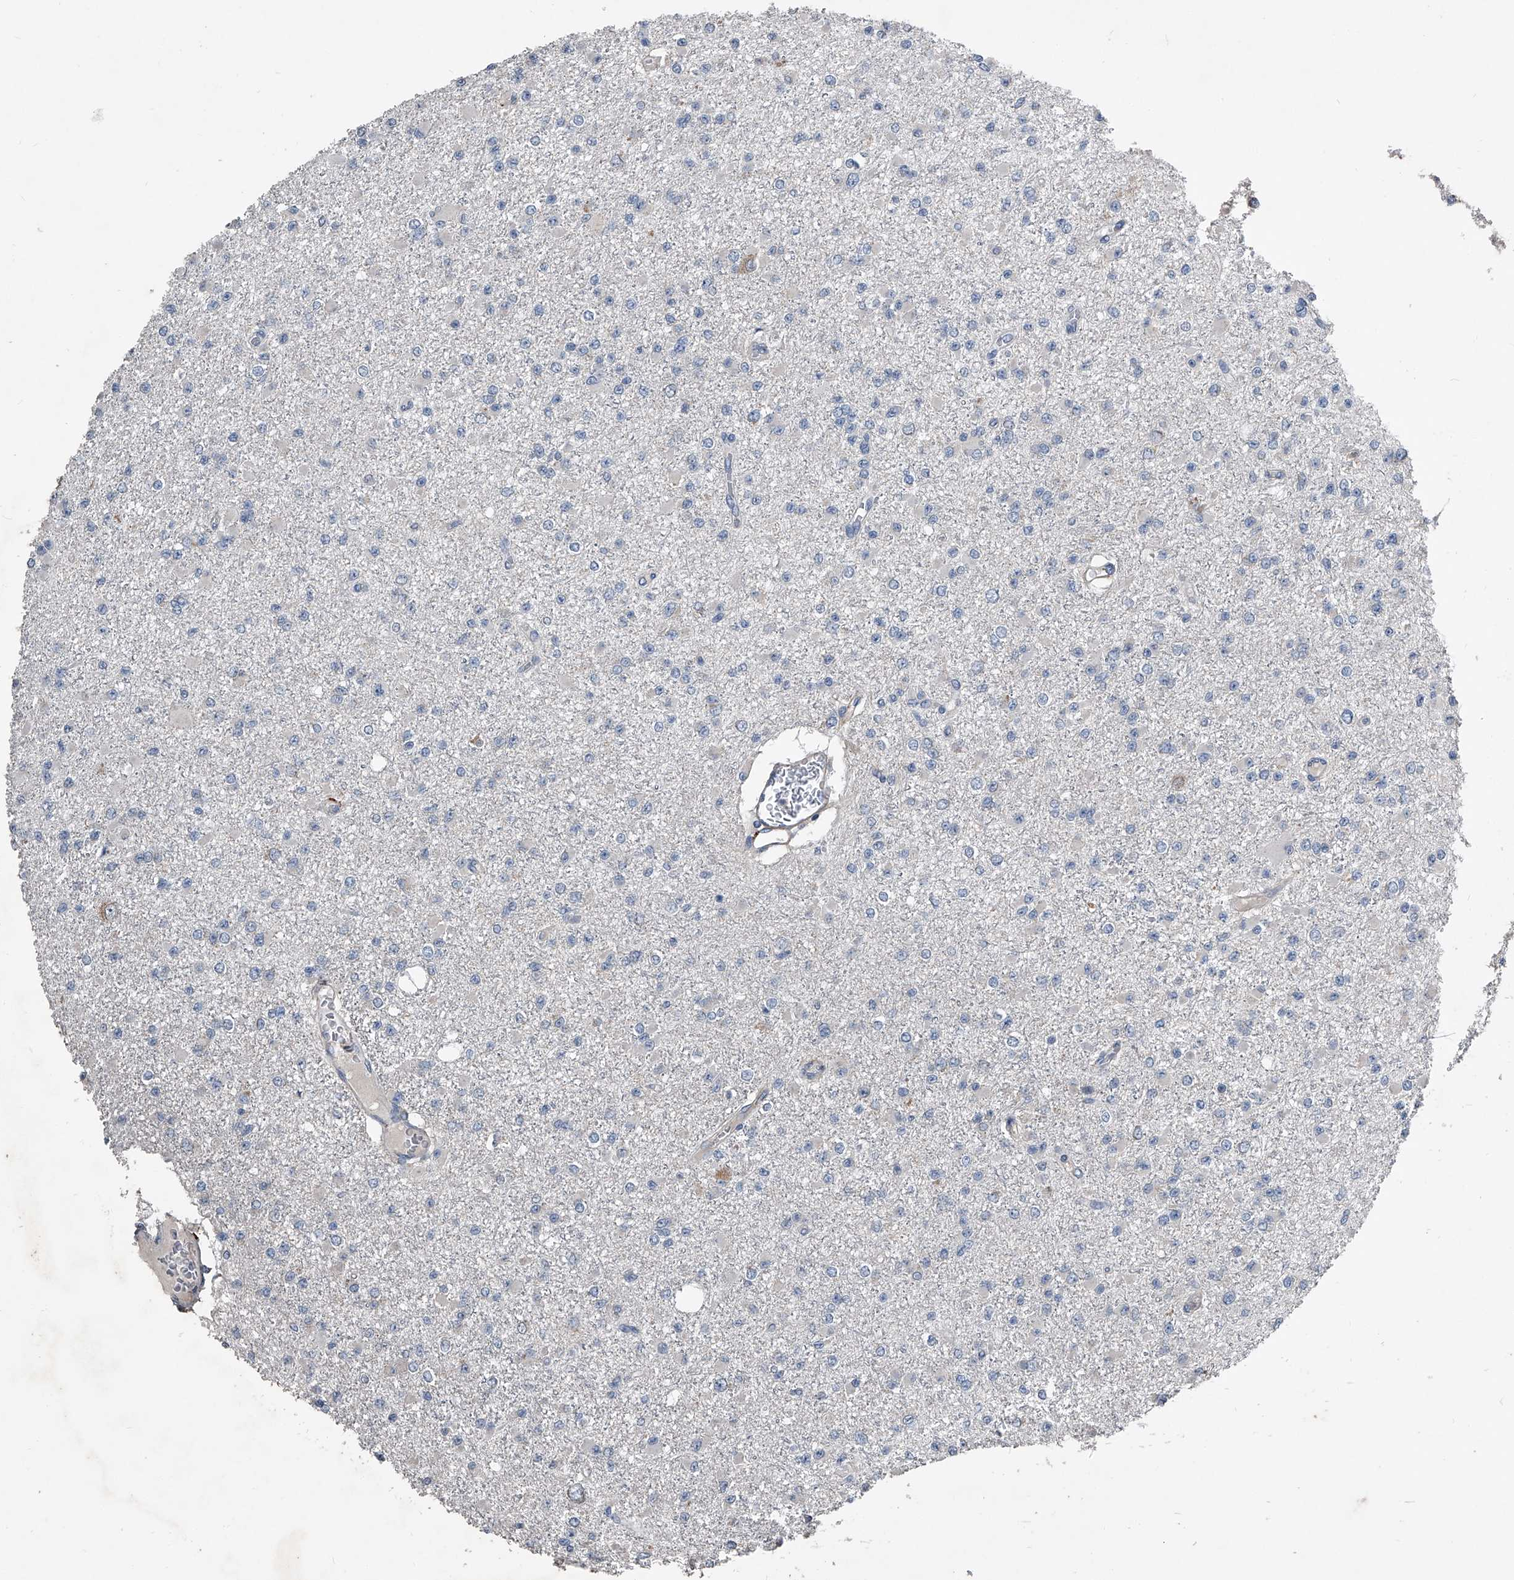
{"staining": {"intensity": "negative", "quantity": "none", "location": "none"}, "tissue": "glioma", "cell_type": "Tumor cells", "image_type": "cancer", "snomed": [{"axis": "morphology", "description": "Glioma, malignant, Low grade"}, {"axis": "topography", "description": "Brain"}], "caption": "Malignant glioma (low-grade) stained for a protein using IHC reveals no expression tumor cells.", "gene": "PHACTR1", "patient": {"sex": "female", "age": 22}}